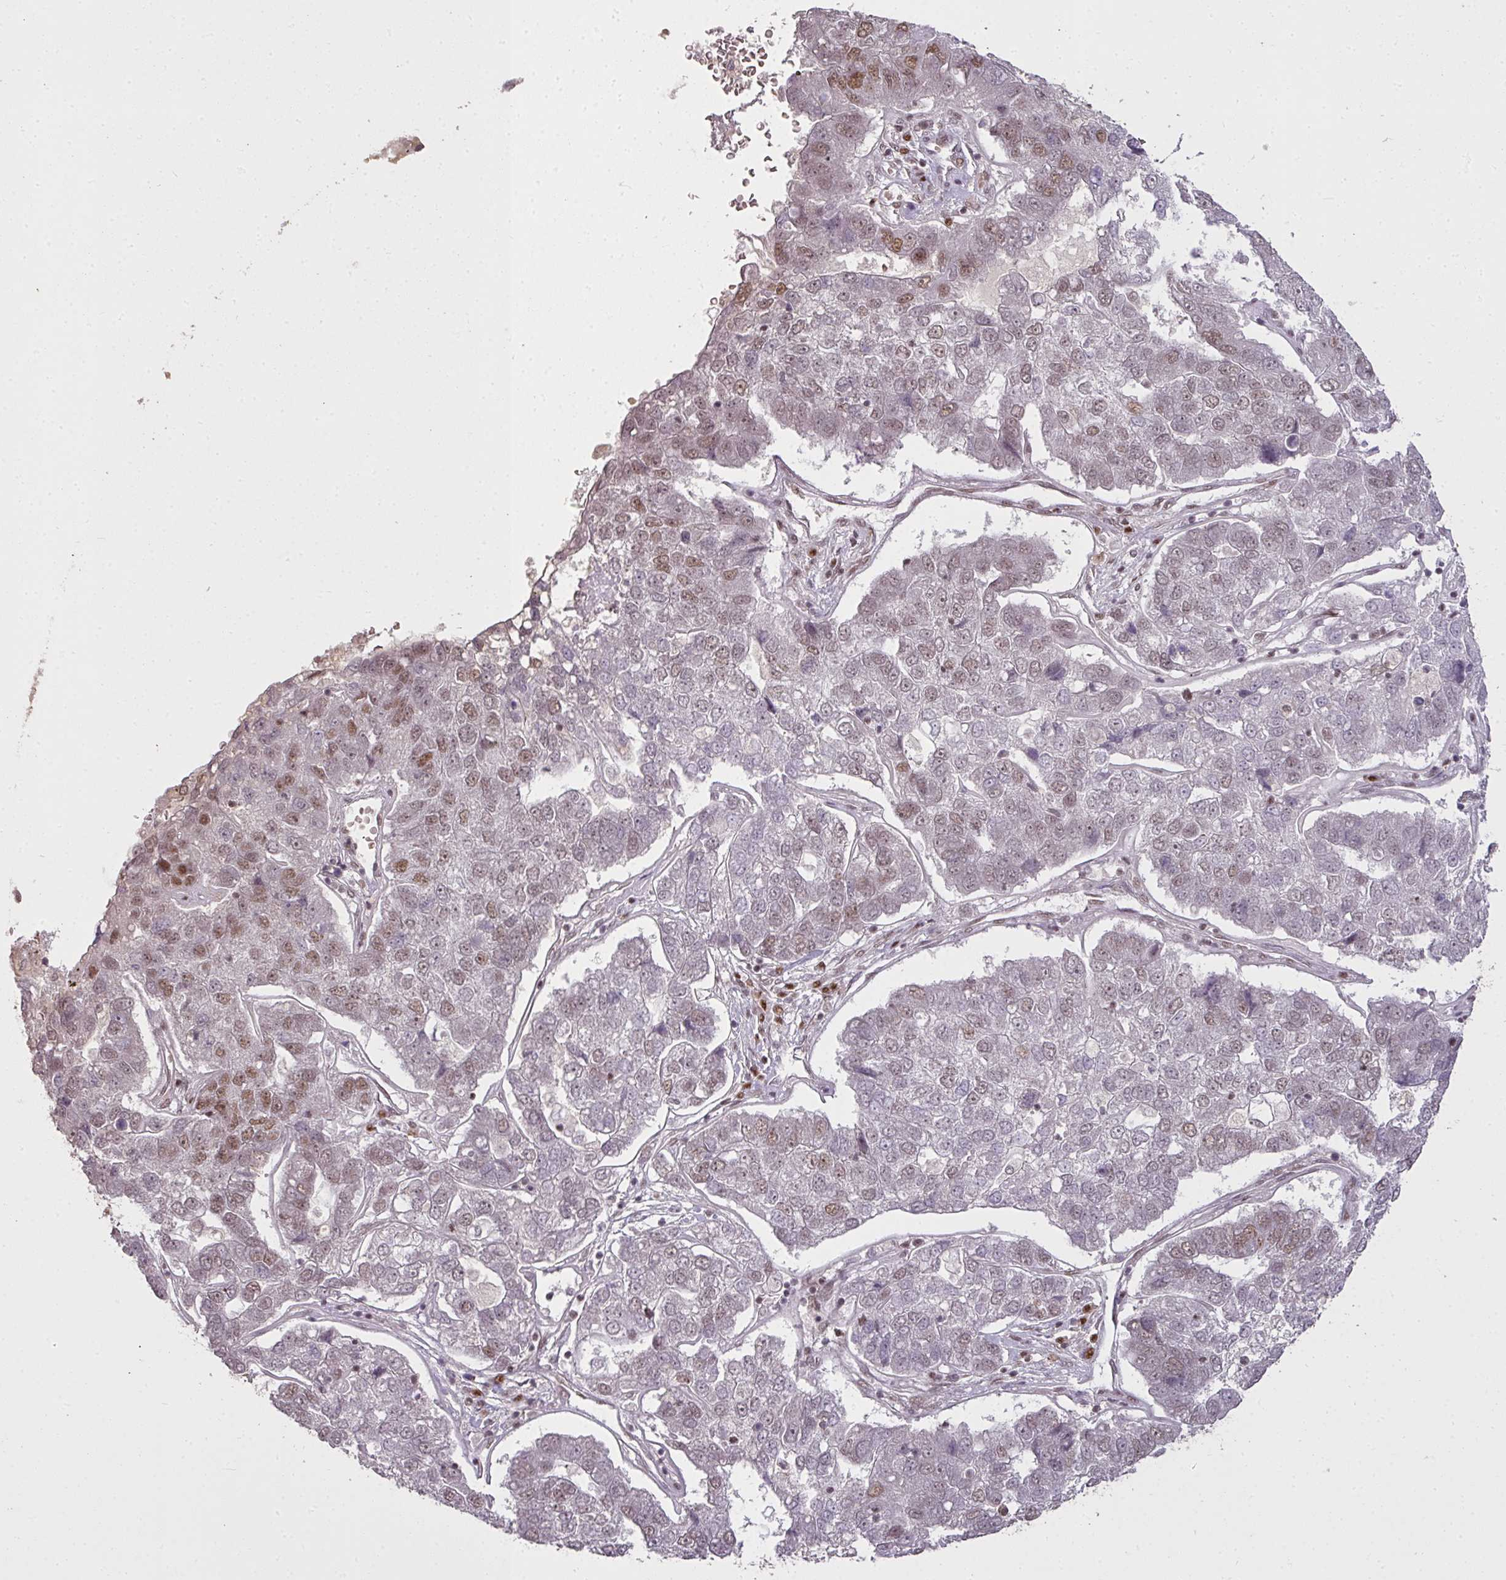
{"staining": {"intensity": "moderate", "quantity": "25%-75%", "location": "nuclear"}, "tissue": "pancreatic cancer", "cell_type": "Tumor cells", "image_type": "cancer", "snomed": [{"axis": "morphology", "description": "Adenocarcinoma, NOS"}, {"axis": "topography", "description": "Pancreas"}], "caption": "Protein analysis of pancreatic cancer tissue exhibits moderate nuclear expression in about 25%-75% of tumor cells. (DAB (3,3'-diaminobenzidine) IHC with brightfield microscopy, high magnification).", "gene": "GPRIN2", "patient": {"sex": "female", "age": 61}}